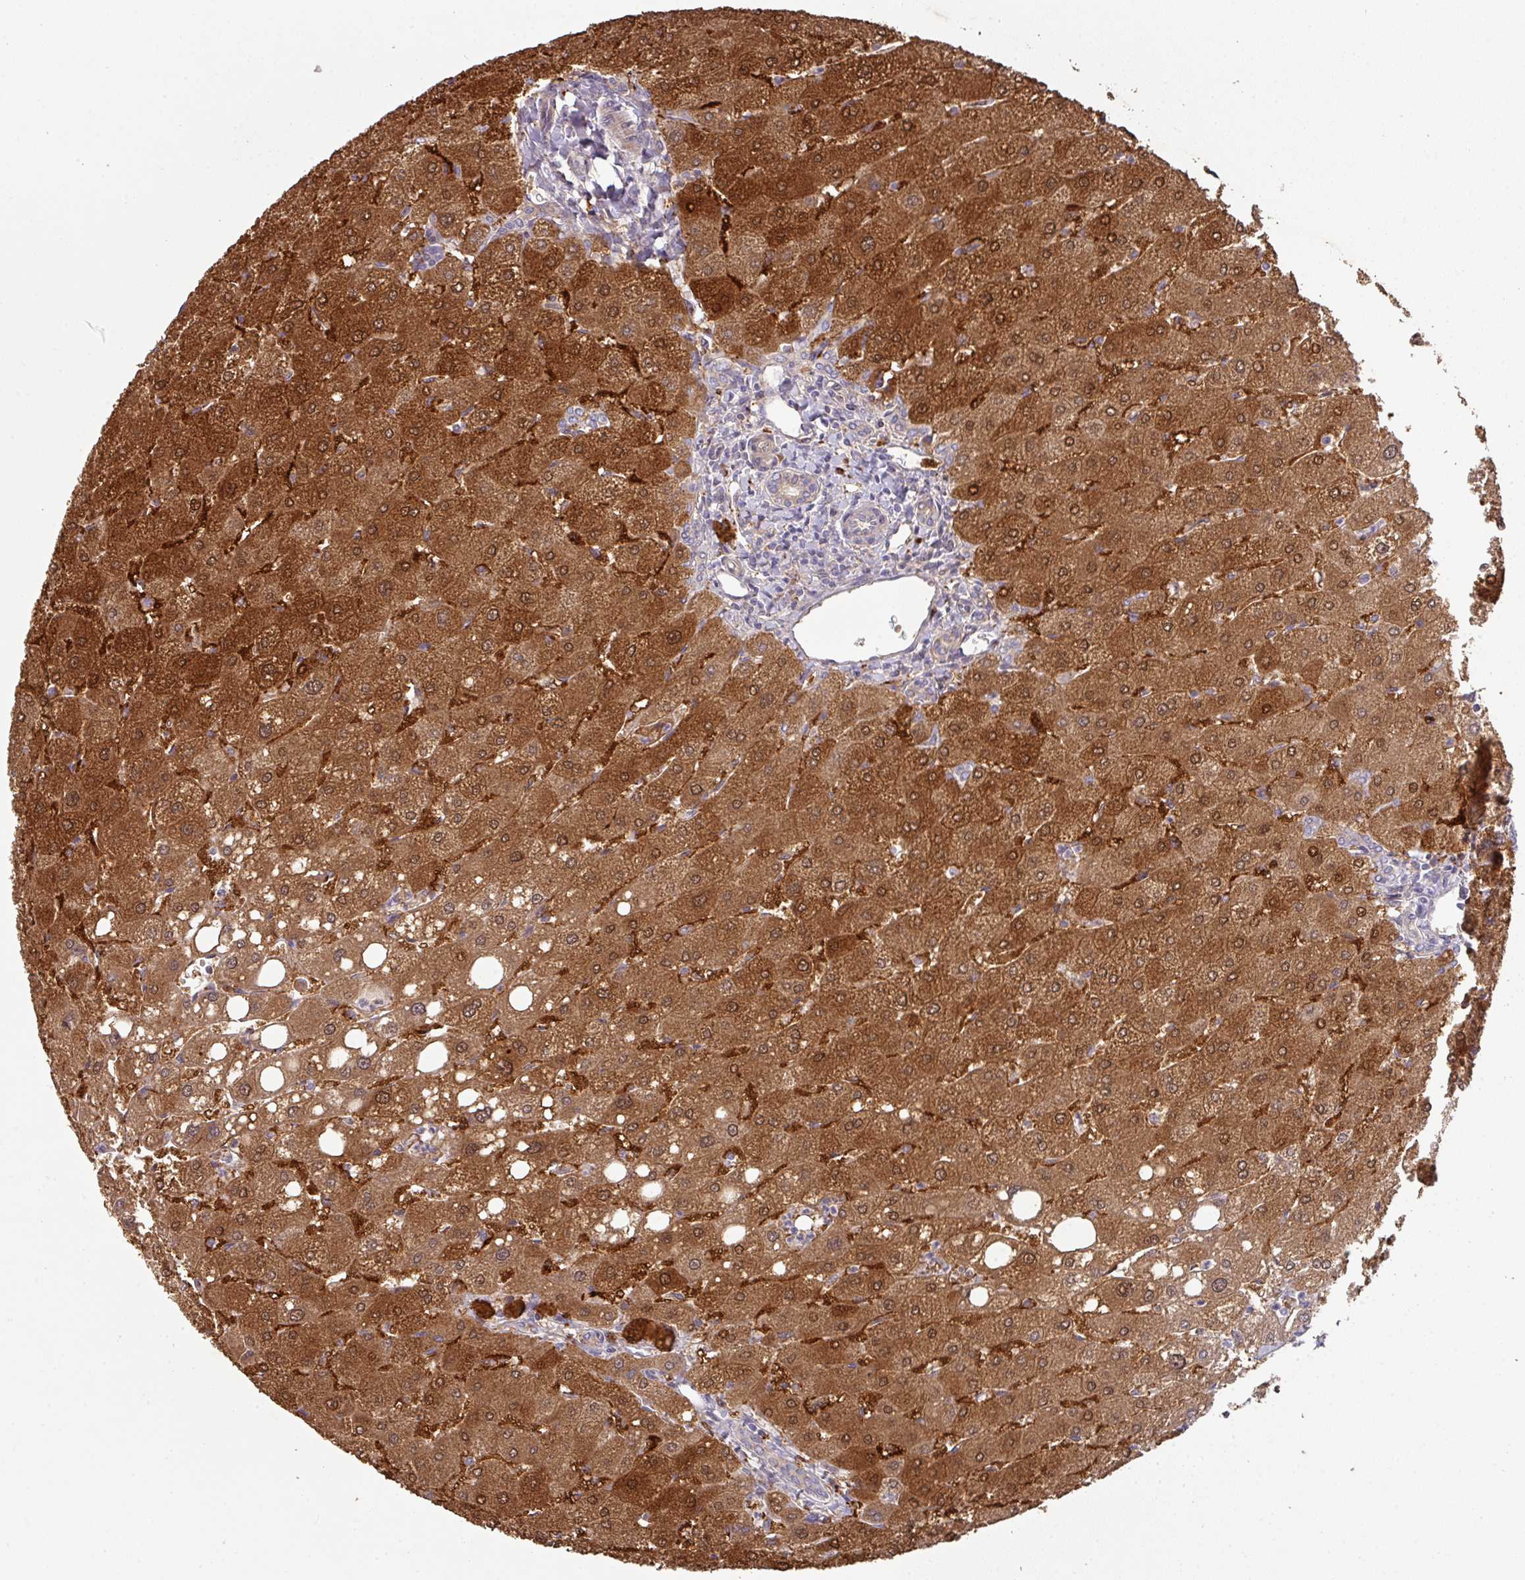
{"staining": {"intensity": "moderate", "quantity": "<25%", "location": "cytoplasmic/membranous"}, "tissue": "liver", "cell_type": "Cholangiocytes", "image_type": "normal", "snomed": [{"axis": "morphology", "description": "Normal tissue, NOS"}, {"axis": "topography", "description": "Liver"}], "caption": "Cholangiocytes show low levels of moderate cytoplasmic/membranous staining in approximately <25% of cells in benign liver. (DAB IHC, brown staining for protein, blue staining for nuclei).", "gene": "ZNF266", "patient": {"sex": "male", "age": 67}}